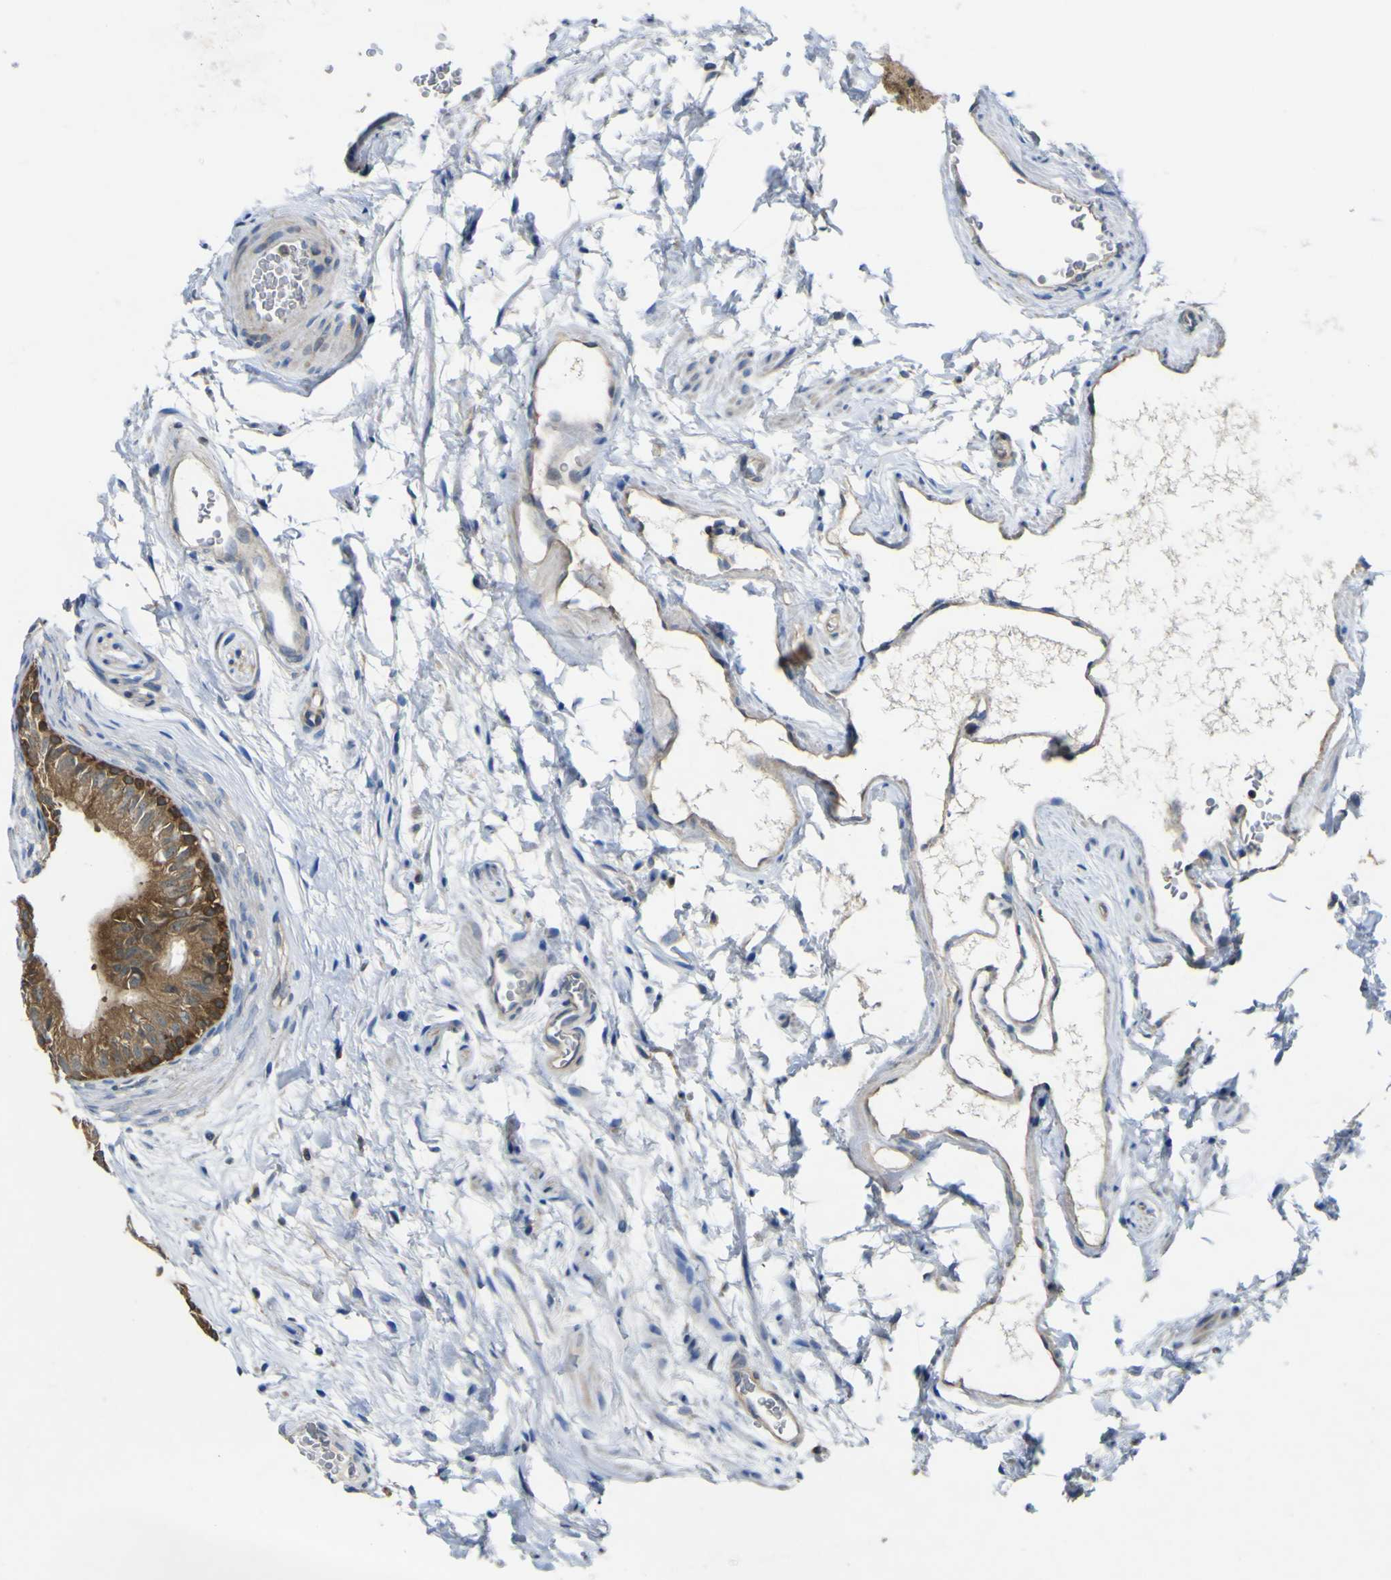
{"staining": {"intensity": "moderate", "quantity": ">75%", "location": "cytoplasmic/membranous"}, "tissue": "epididymis", "cell_type": "Glandular cells", "image_type": "normal", "snomed": [{"axis": "morphology", "description": "Normal tissue, NOS"}, {"axis": "topography", "description": "Epididymis"}], "caption": "The histopathology image shows a brown stain indicating the presence of a protein in the cytoplasmic/membranous of glandular cells in epididymis. (IHC, brightfield microscopy, high magnification).", "gene": "EML2", "patient": {"sex": "male", "age": 36}}